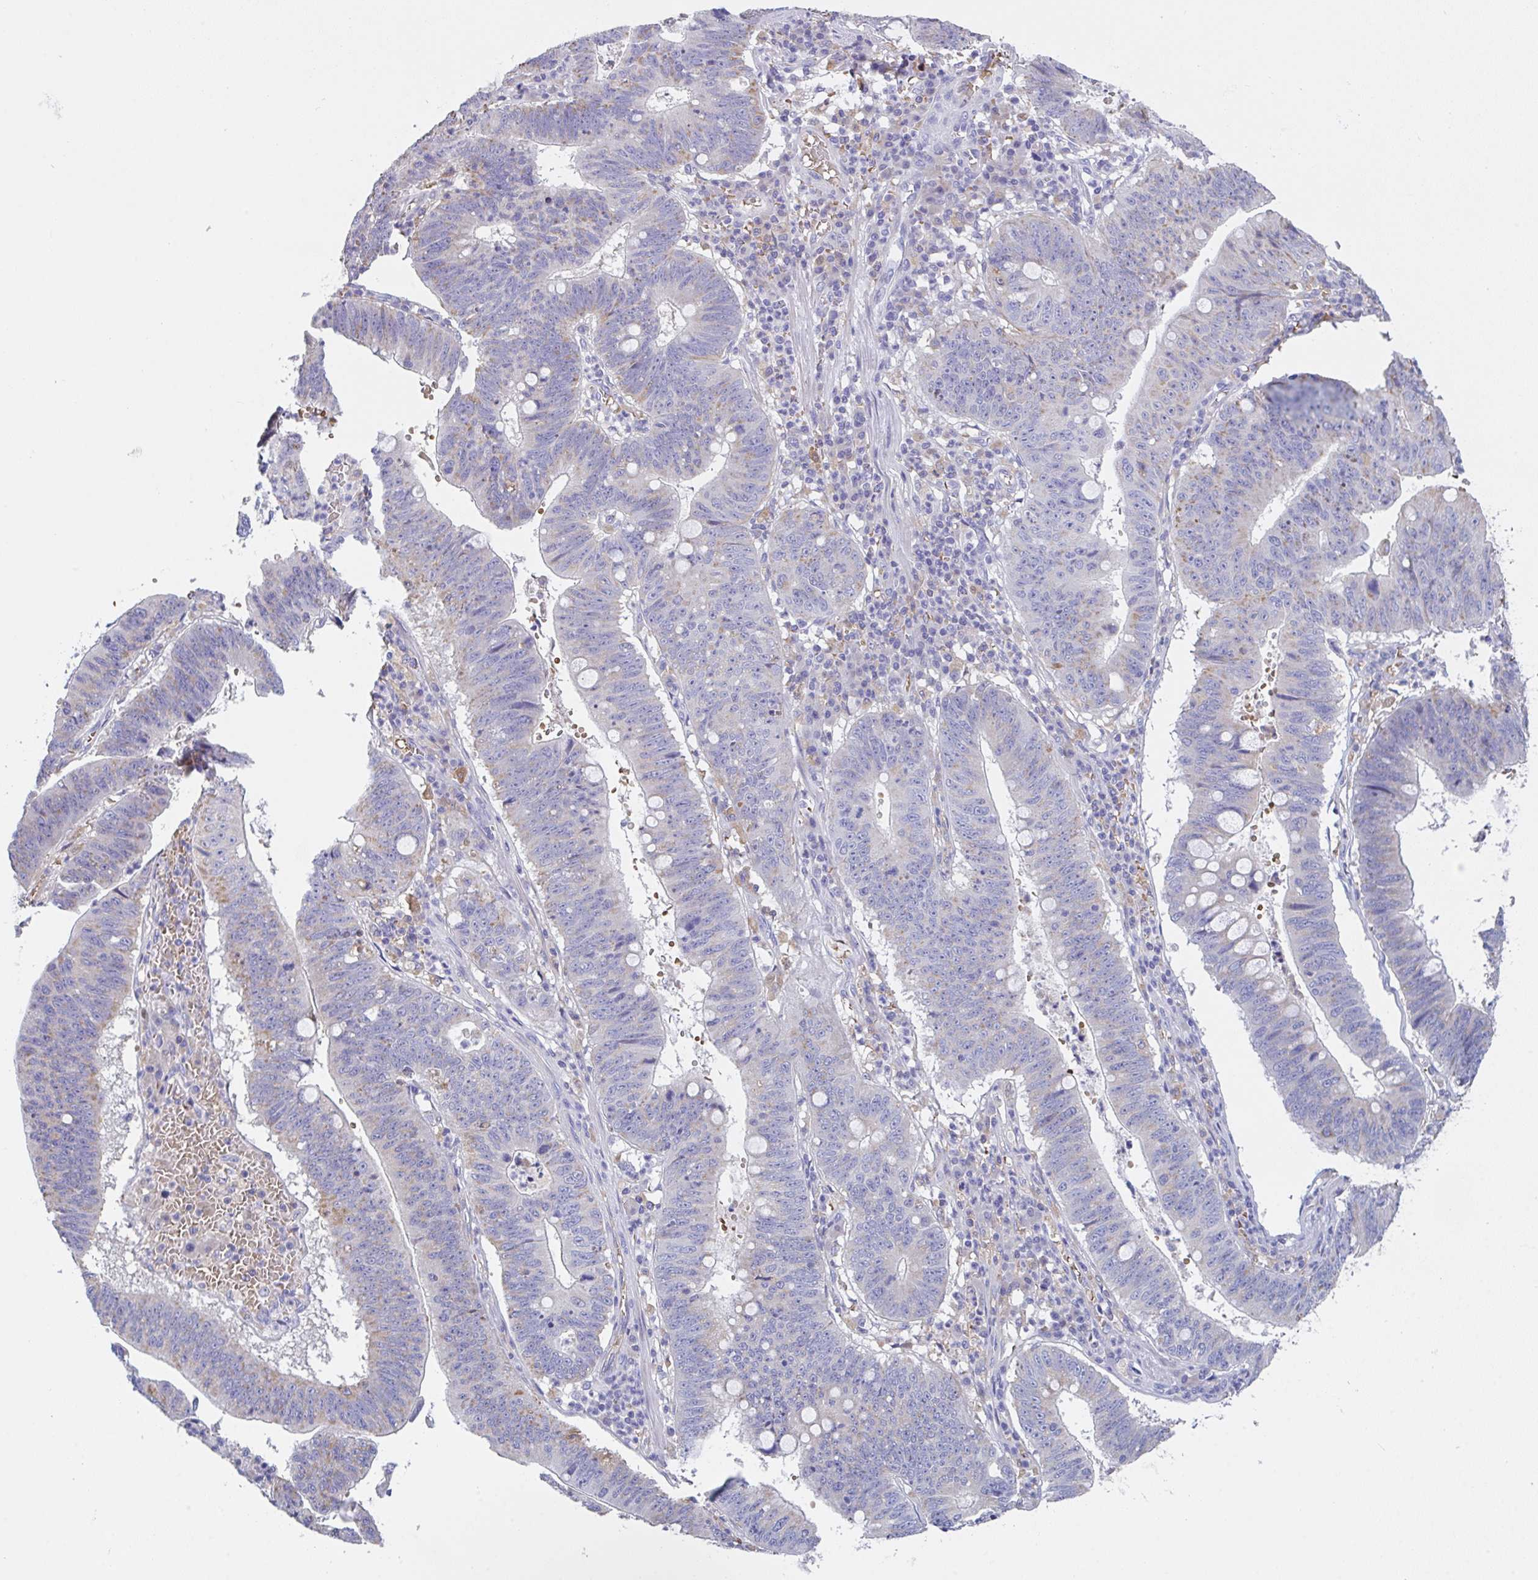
{"staining": {"intensity": "weak", "quantity": "<25%", "location": "cytoplasmic/membranous"}, "tissue": "stomach cancer", "cell_type": "Tumor cells", "image_type": "cancer", "snomed": [{"axis": "morphology", "description": "Adenocarcinoma, NOS"}, {"axis": "topography", "description": "Stomach"}], "caption": "Stomach cancer was stained to show a protein in brown. There is no significant staining in tumor cells.", "gene": "TFAP2C", "patient": {"sex": "male", "age": 59}}